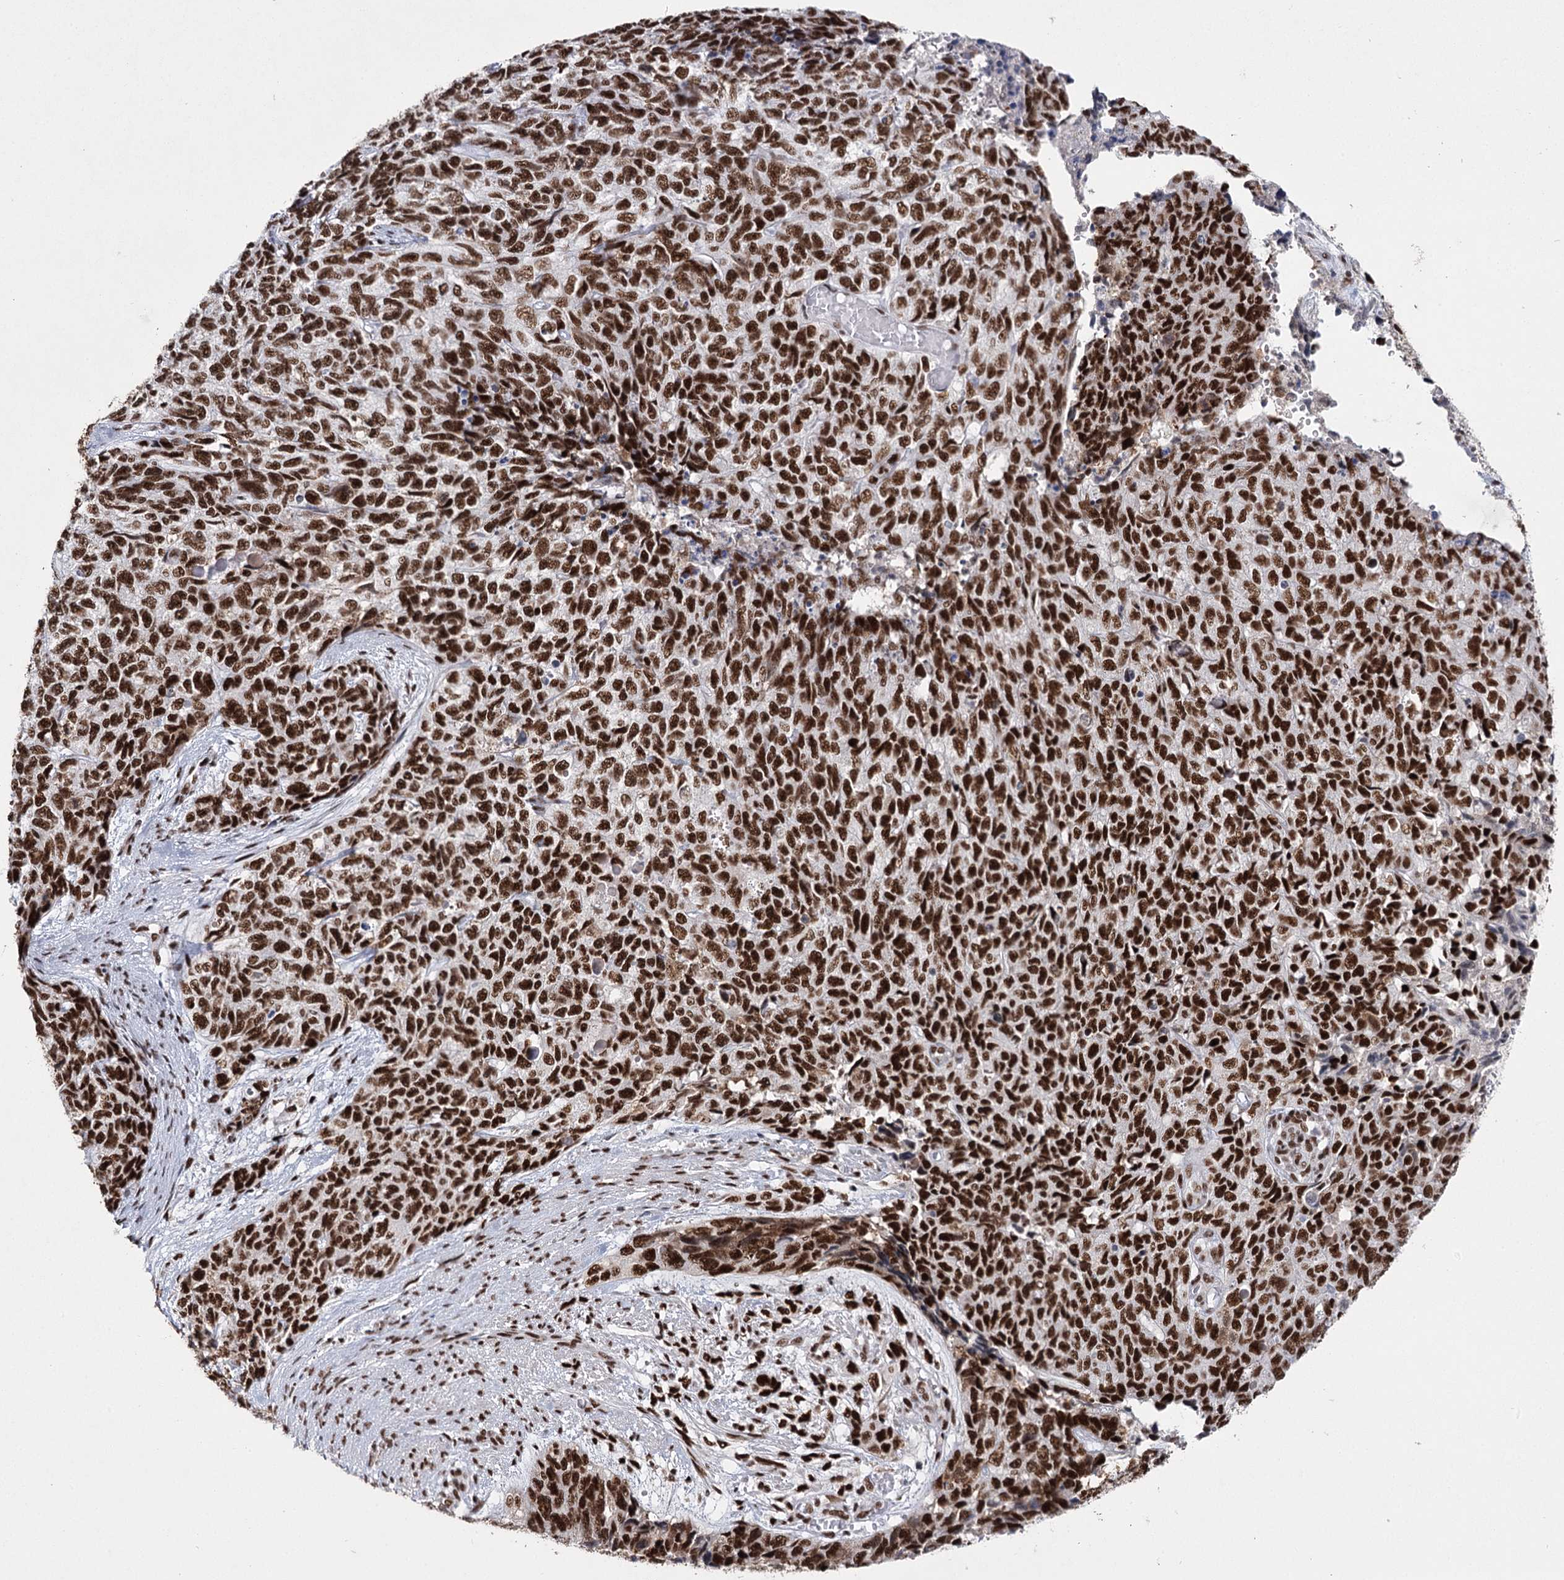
{"staining": {"intensity": "strong", "quantity": ">75%", "location": "nuclear"}, "tissue": "cervical cancer", "cell_type": "Tumor cells", "image_type": "cancer", "snomed": [{"axis": "morphology", "description": "Squamous cell carcinoma, NOS"}, {"axis": "topography", "description": "Cervix"}], "caption": "Squamous cell carcinoma (cervical) stained with IHC demonstrates strong nuclear staining in about >75% of tumor cells. (IHC, brightfield microscopy, high magnification).", "gene": "SCAF8", "patient": {"sex": "female", "age": 63}}